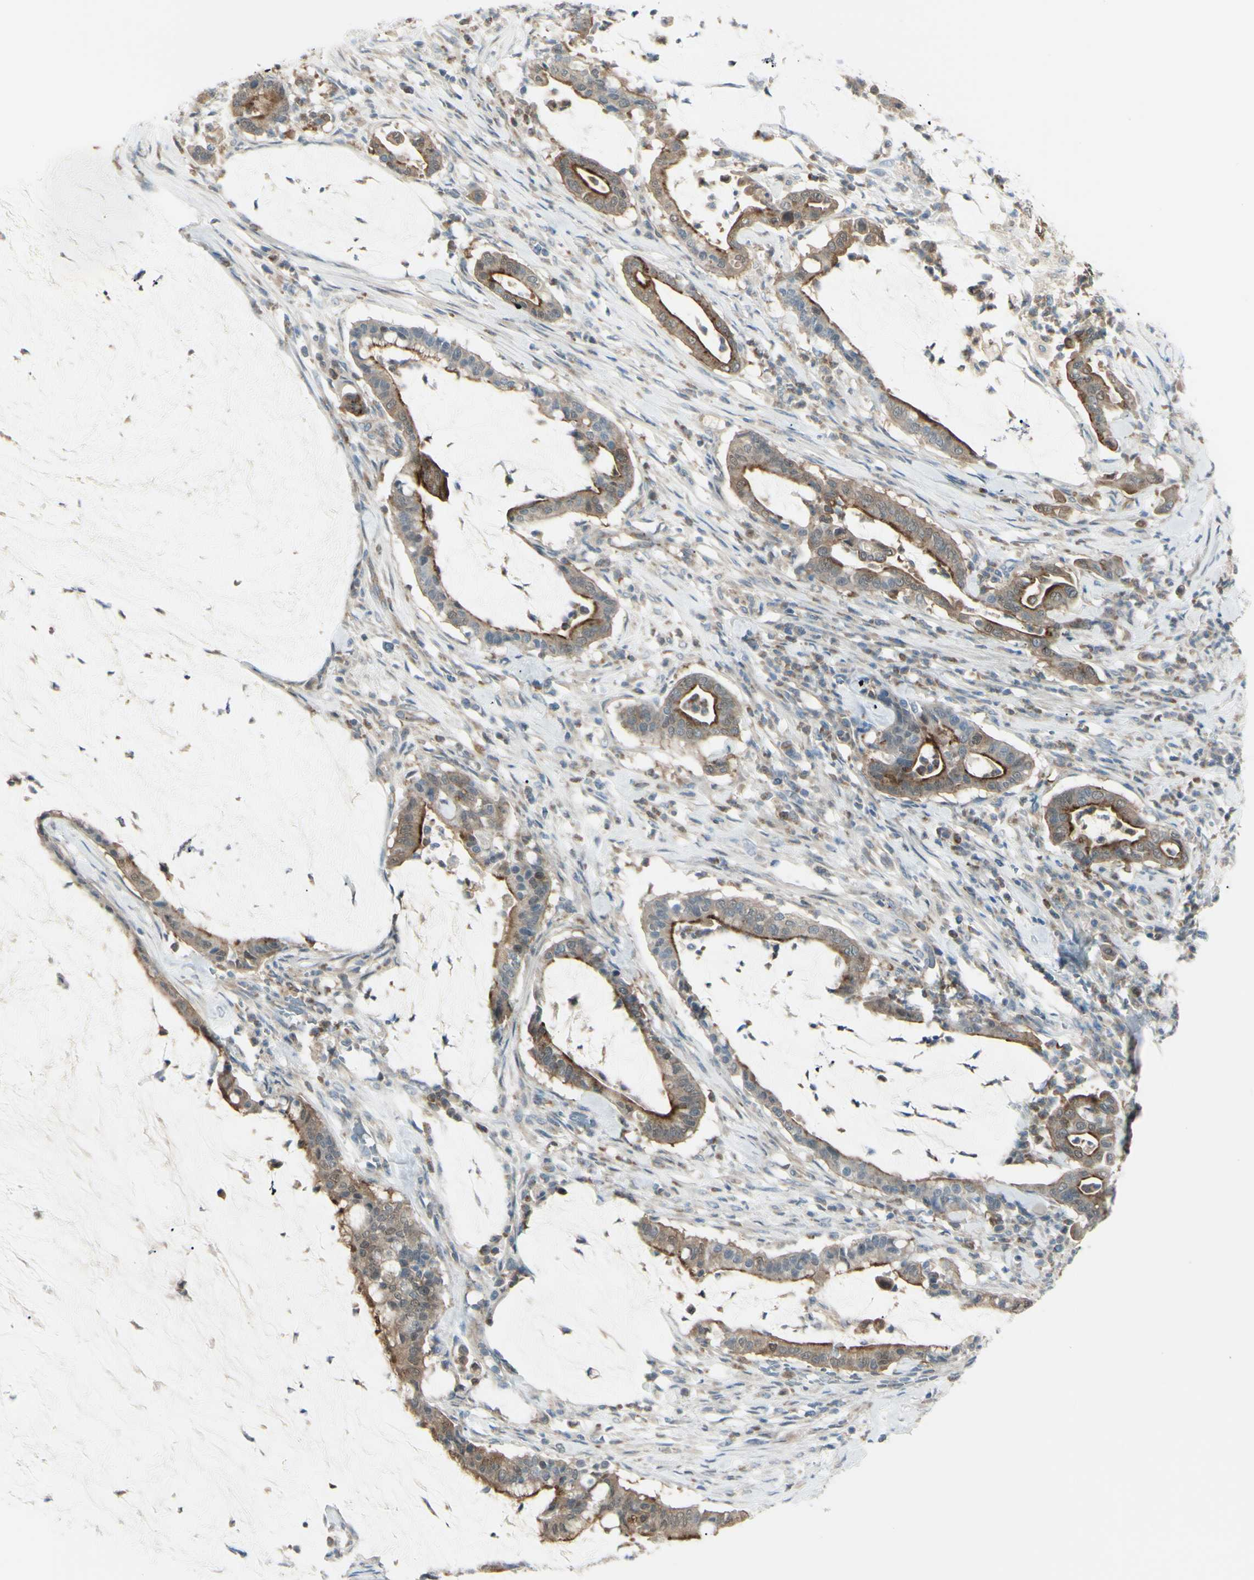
{"staining": {"intensity": "moderate", "quantity": ">75%", "location": "cytoplasmic/membranous"}, "tissue": "pancreatic cancer", "cell_type": "Tumor cells", "image_type": "cancer", "snomed": [{"axis": "morphology", "description": "Adenocarcinoma, NOS"}, {"axis": "topography", "description": "Pancreas"}], "caption": "Immunohistochemical staining of pancreatic adenocarcinoma exhibits moderate cytoplasmic/membranous protein expression in about >75% of tumor cells.", "gene": "LMTK2", "patient": {"sex": "male", "age": 41}}